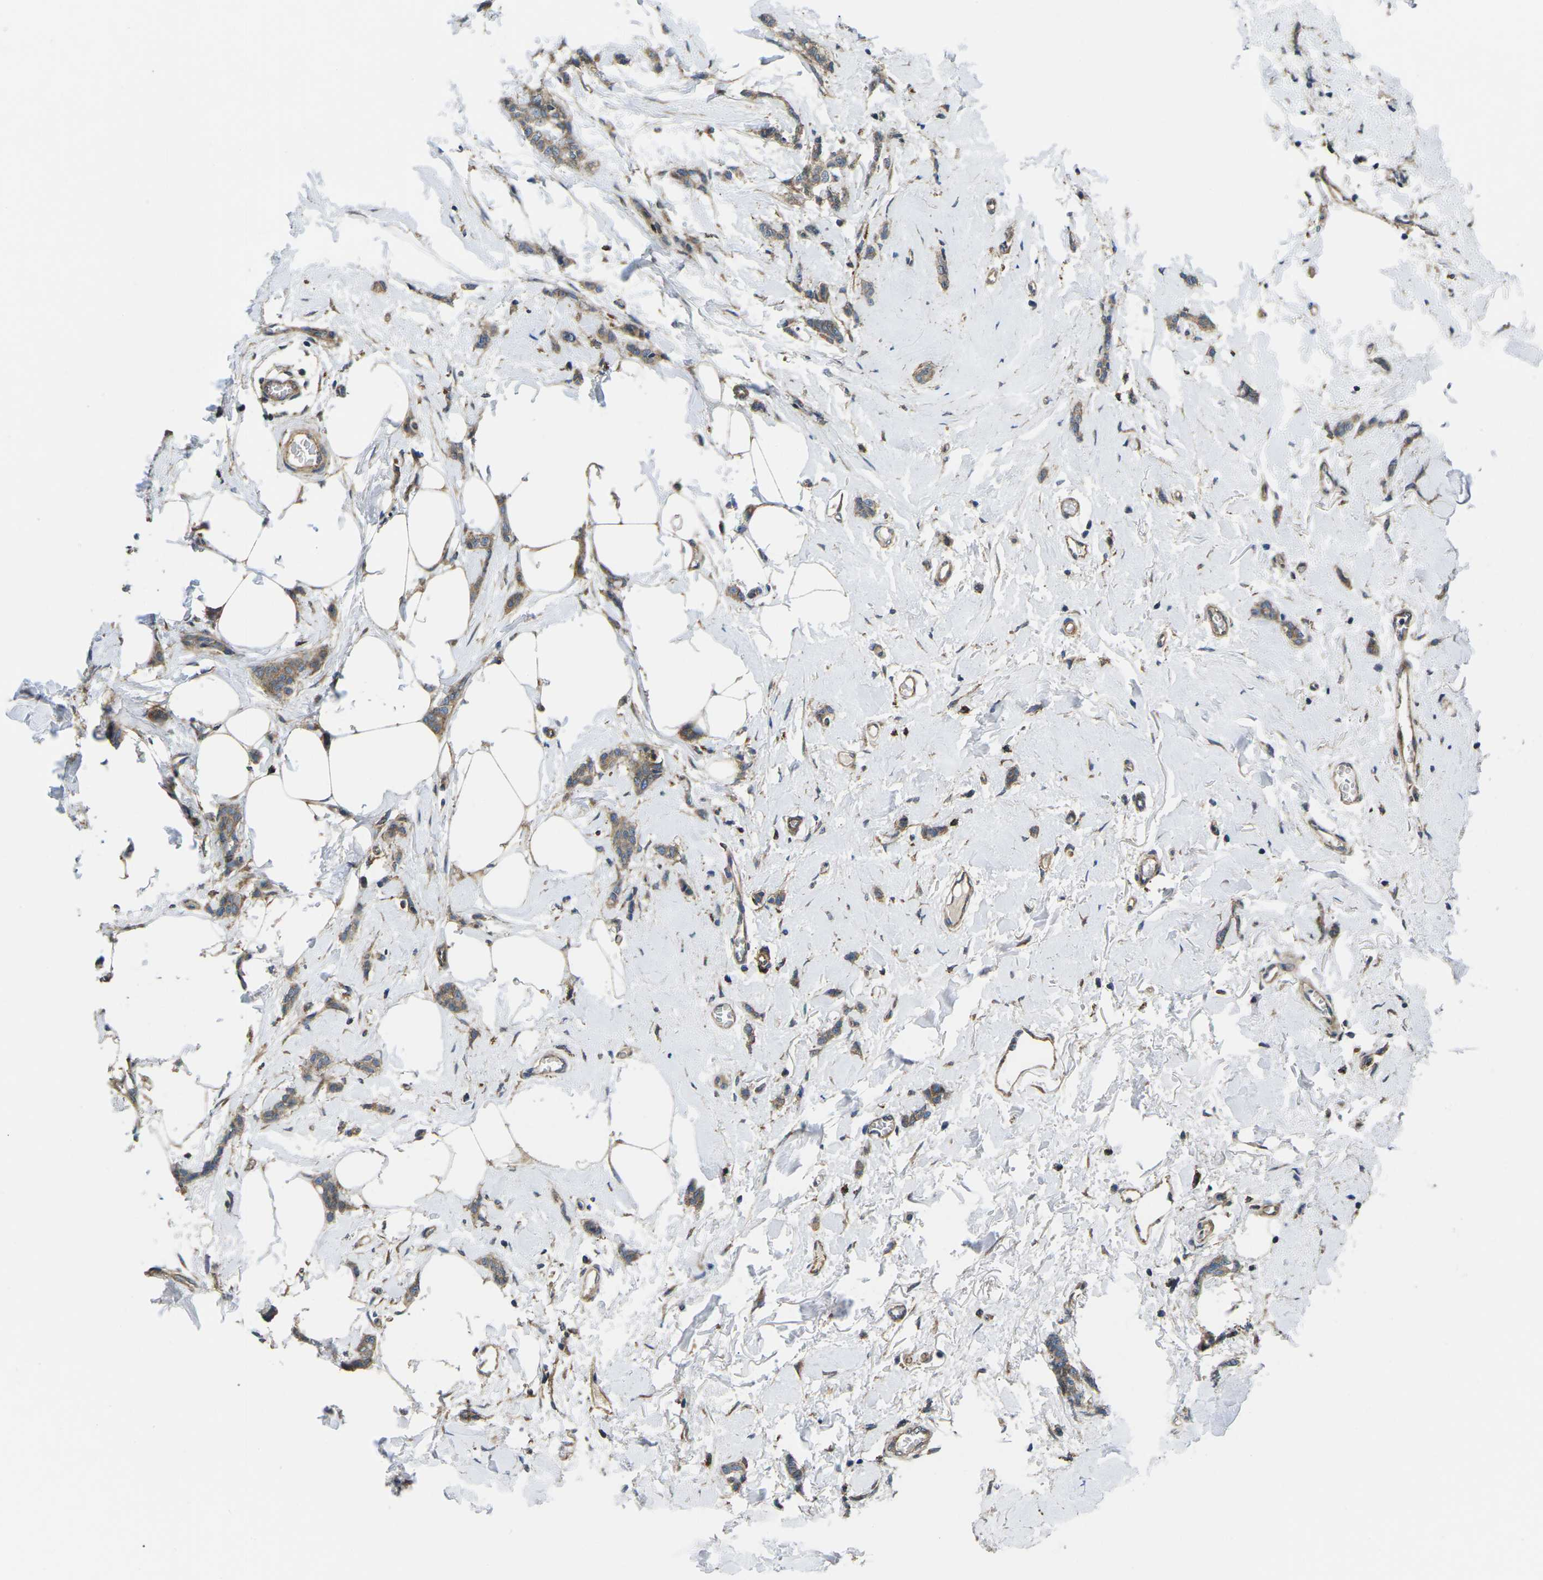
{"staining": {"intensity": "moderate", "quantity": ">75%", "location": "cytoplasmic/membranous"}, "tissue": "breast cancer", "cell_type": "Tumor cells", "image_type": "cancer", "snomed": [{"axis": "morphology", "description": "Lobular carcinoma"}, {"axis": "topography", "description": "Skin"}, {"axis": "topography", "description": "Breast"}], "caption": "Human breast cancer stained for a protein (brown) displays moderate cytoplasmic/membranous positive expression in about >75% of tumor cells.", "gene": "DLG1", "patient": {"sex": "female", "age": 46}}